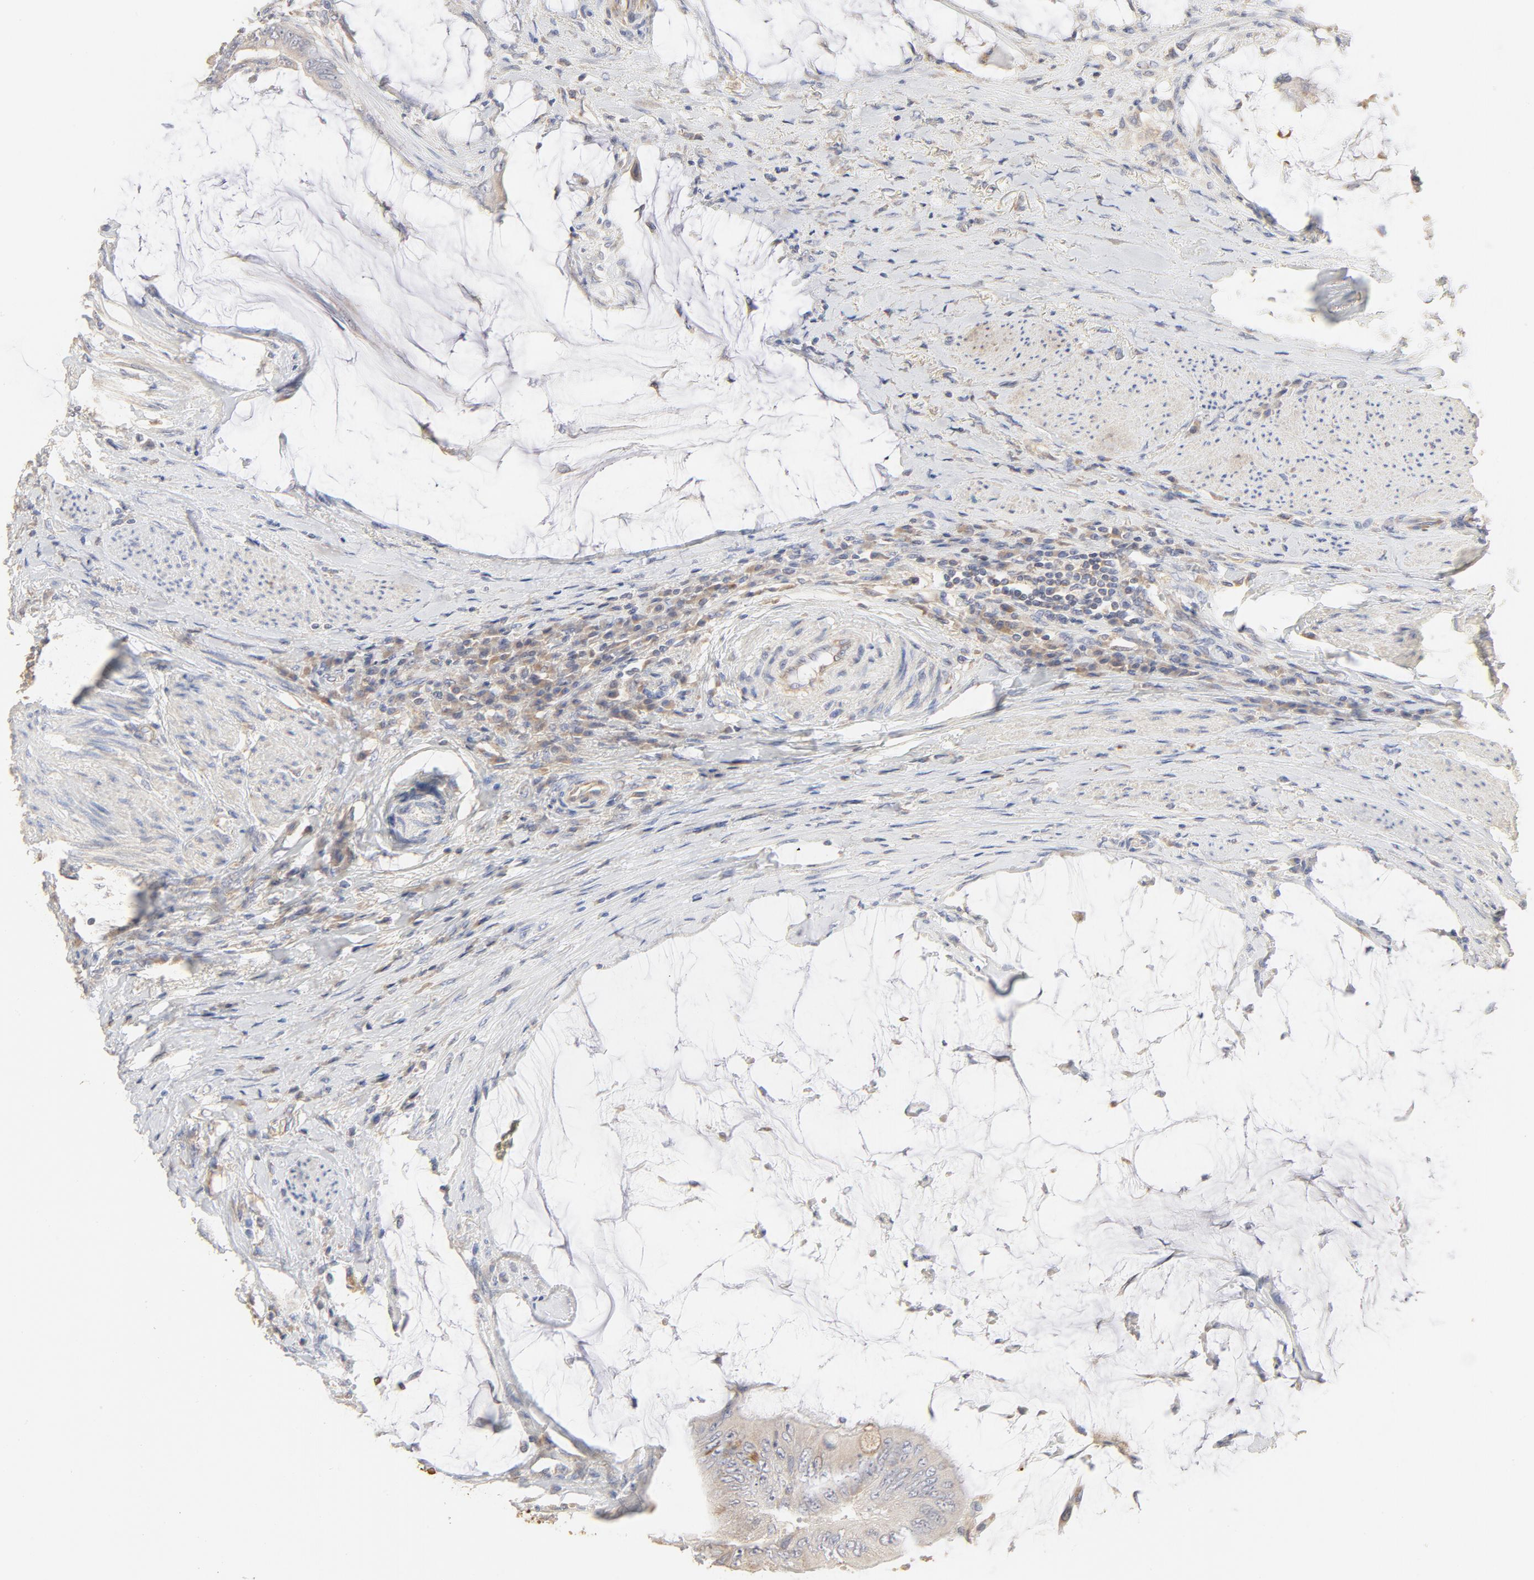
{"staining": {"intensity": "negative", "quantity": "none", "location": "none"}, "tissue": "colorectal cancer", "cell_type": "Tumor cells", "image_type": "cancer", "snomed": [{"axis": "morphology", "description": "Normal tissue, NOS"}, {"axis": "morphology", "description": "Adenocarcinoma, NOS"}, {"axis": "topography", "description": "Rectum"}, {"axis": "topography", "description": "Peripheral nerve tissue"}], "caption": "There is no significant staining in tumor cells of colorectal cancer (adenocarcinoma).", "gene": "FCGBP", "patient": {"sex": "female", "age": 77}}